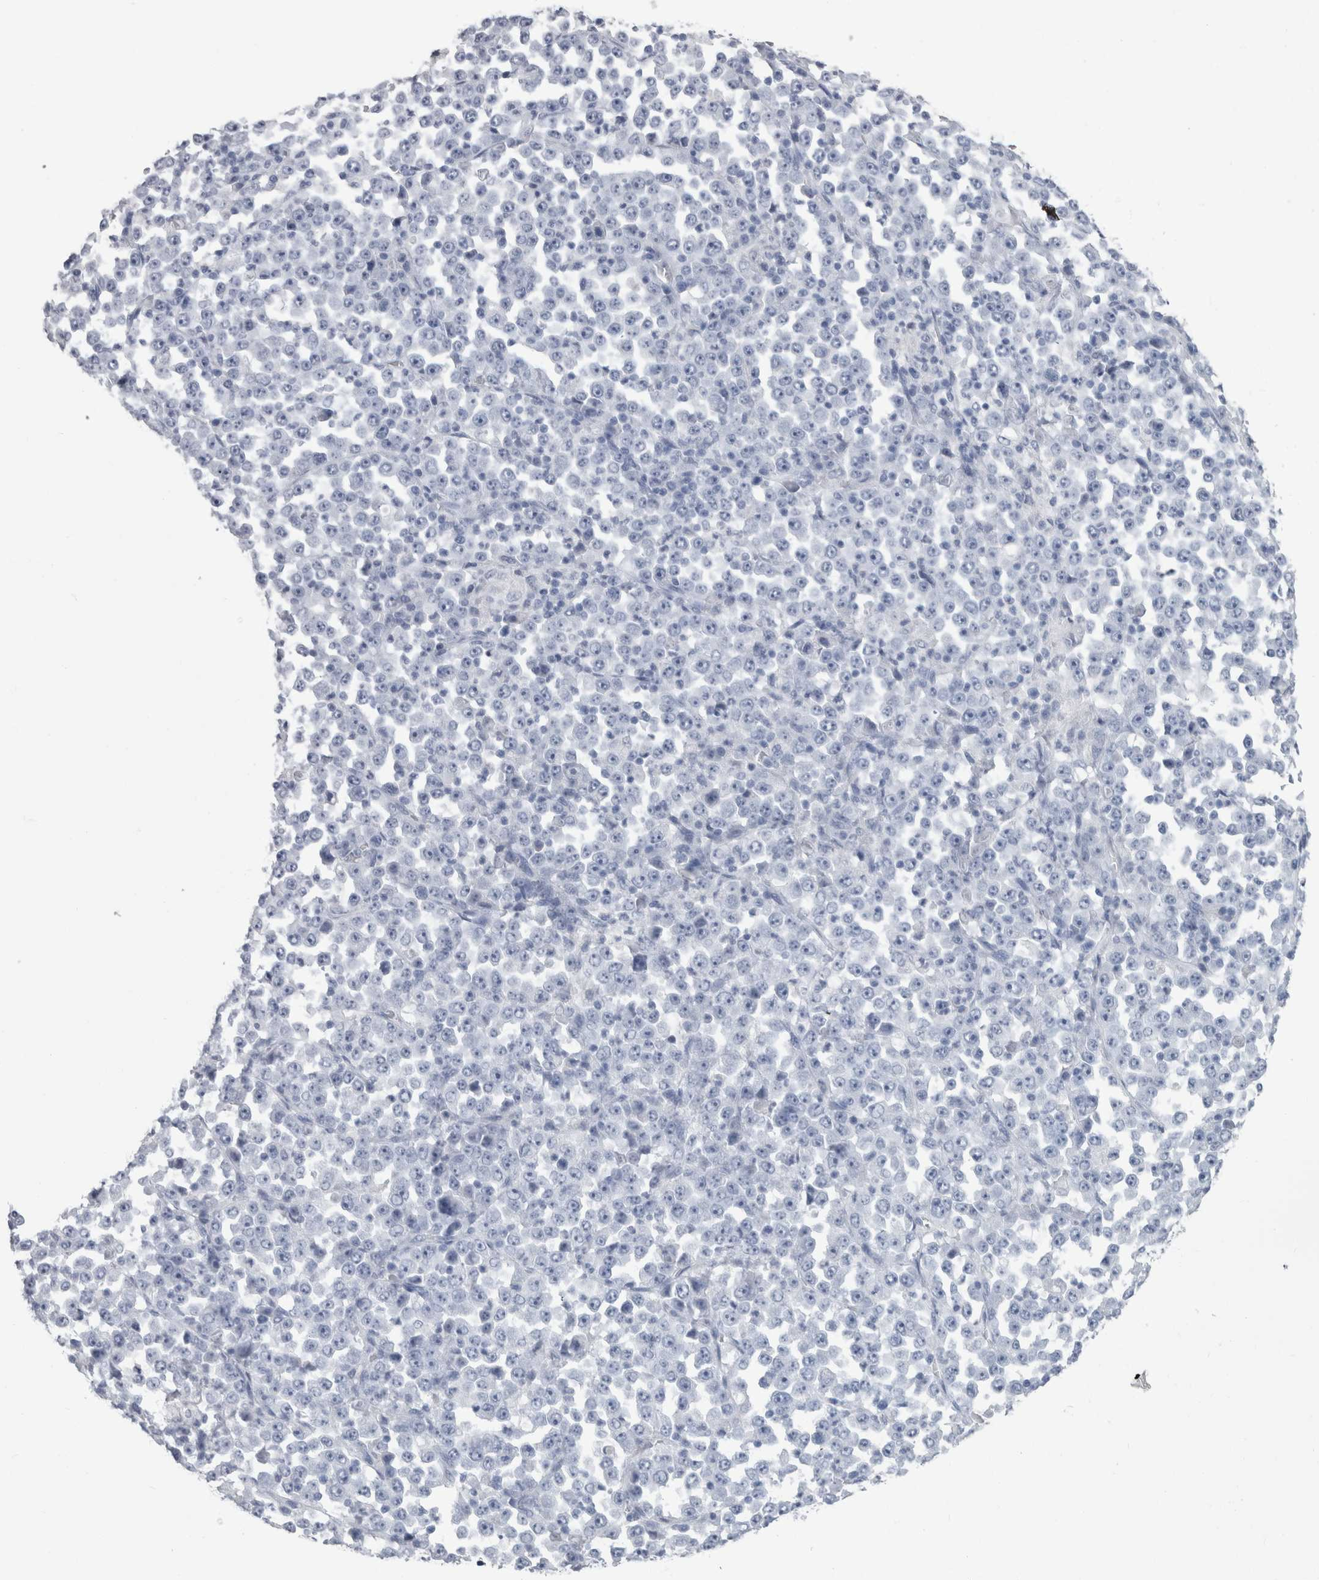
{"staining": {"intensity": "negative", "quantity": "none", "location": "none"}, "tissue": "stomach cancer", "cell_type": "Tumor cells", "image_type": "cancer", "snomed": [{"axis": "morphology", "description": "Normal tissue, NOS"}, {"axis": "morphology", "description": "Adenocarcinoma, NOS"}, {"axis": "topography", "description": "Stomach, upper"}, {"axis": "topography", "description": "Stomach"}], "caption": "The micrograph displays no significant positivity in tumor cells of stomach cancer (adenocarcinoma).", "gene": "PTH", "patient": {"sex": "male", "age": 59}}